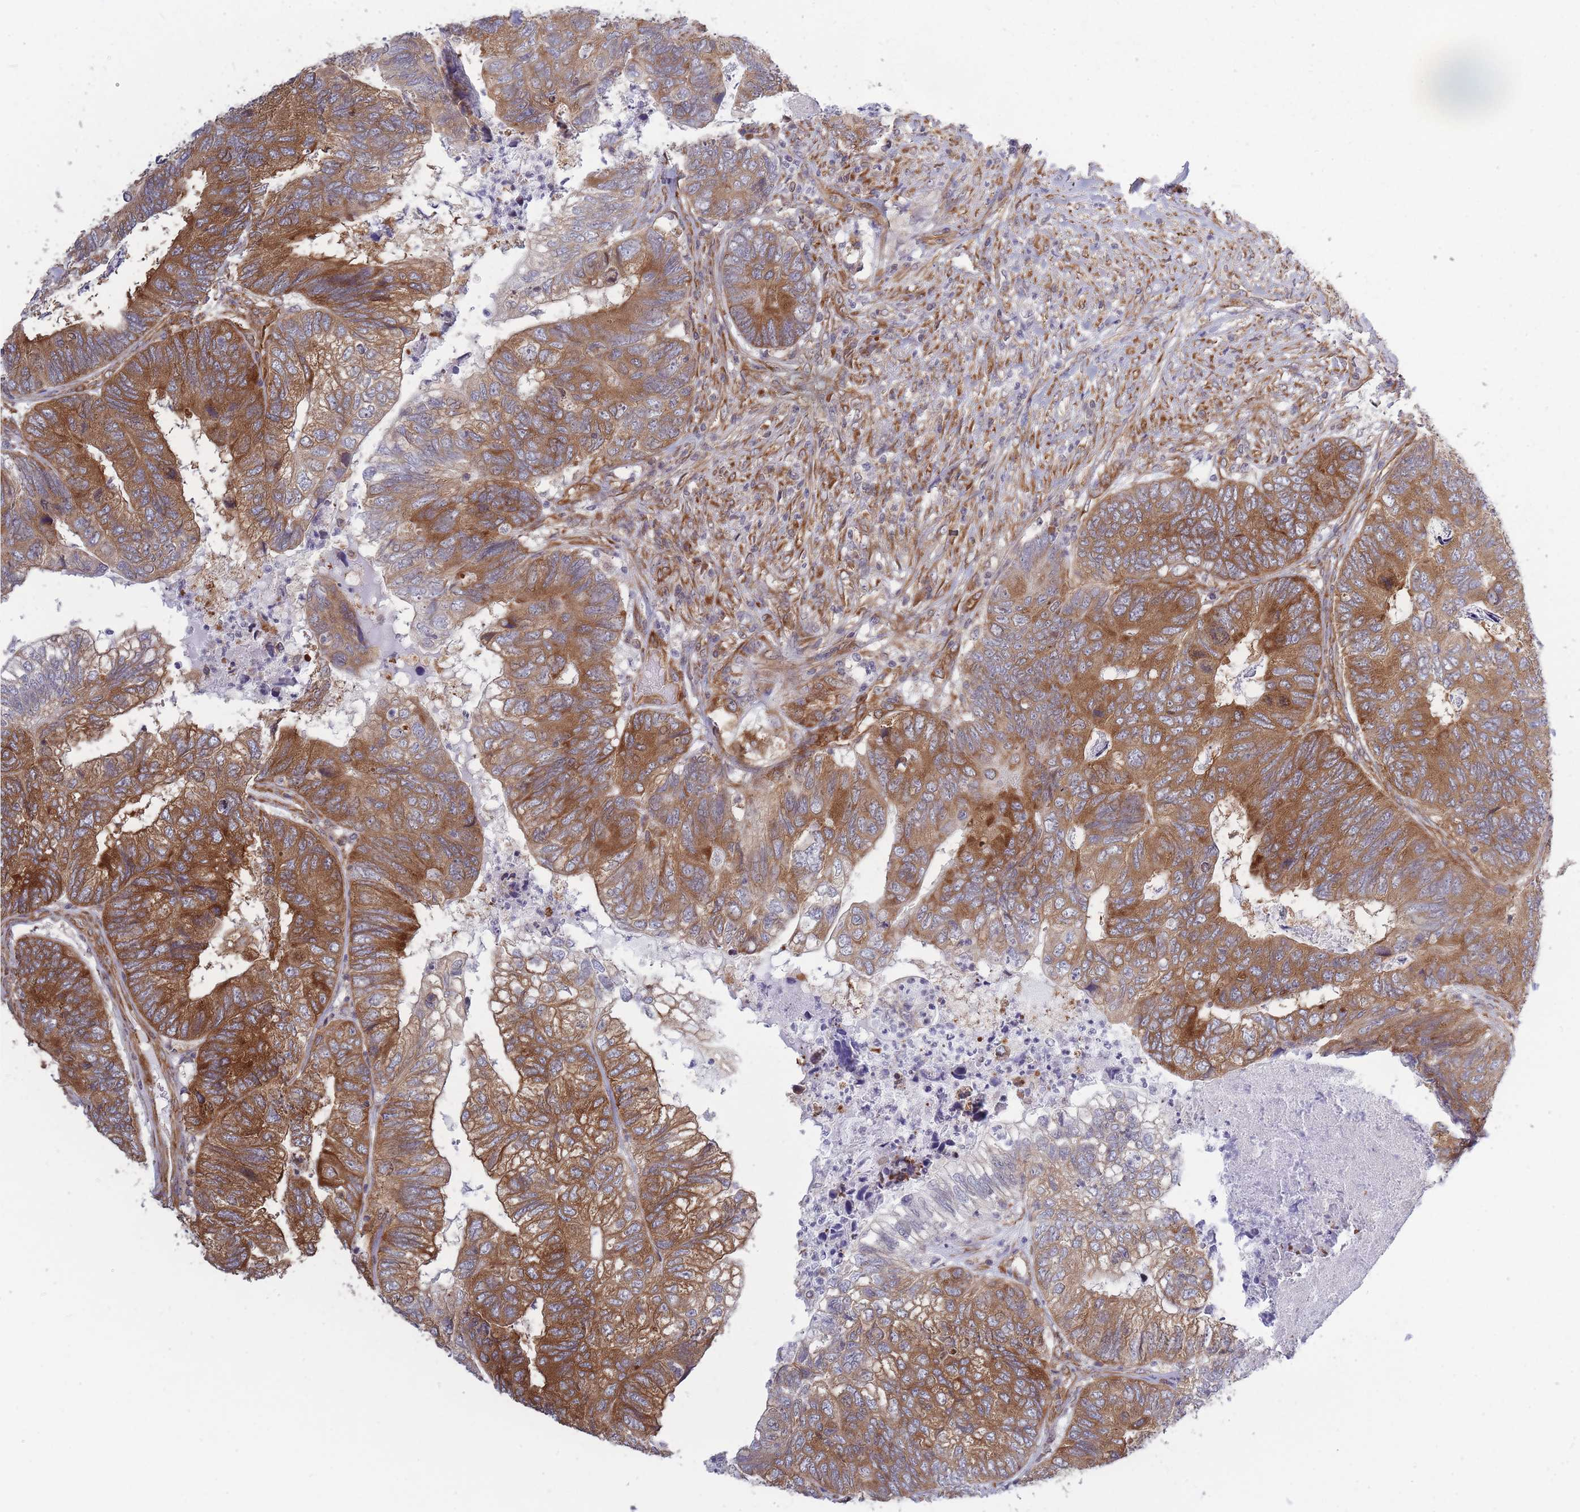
{"staining": {"intensity": "strong", "quantity": ">75%", "location": "cytoplasmic/membranous"}, "tissue": "colorectal cancer", "cell_type": "Tumor cells", "image_type": "cancer", "snomed": [{"axis": "morphology", "description": "Adenocarcinoma, NOS"}, {"axis": "topography", "description": "Colon"}], "caption": "This is a histology image of immunohistochemistry staining of adenocarcinoma (colorectal), which shows strong positivity in the cytoplasmic/membranous of tumor cells.", "gene": "CCDC124", "patient": {"sex": "female", "age": 67}}